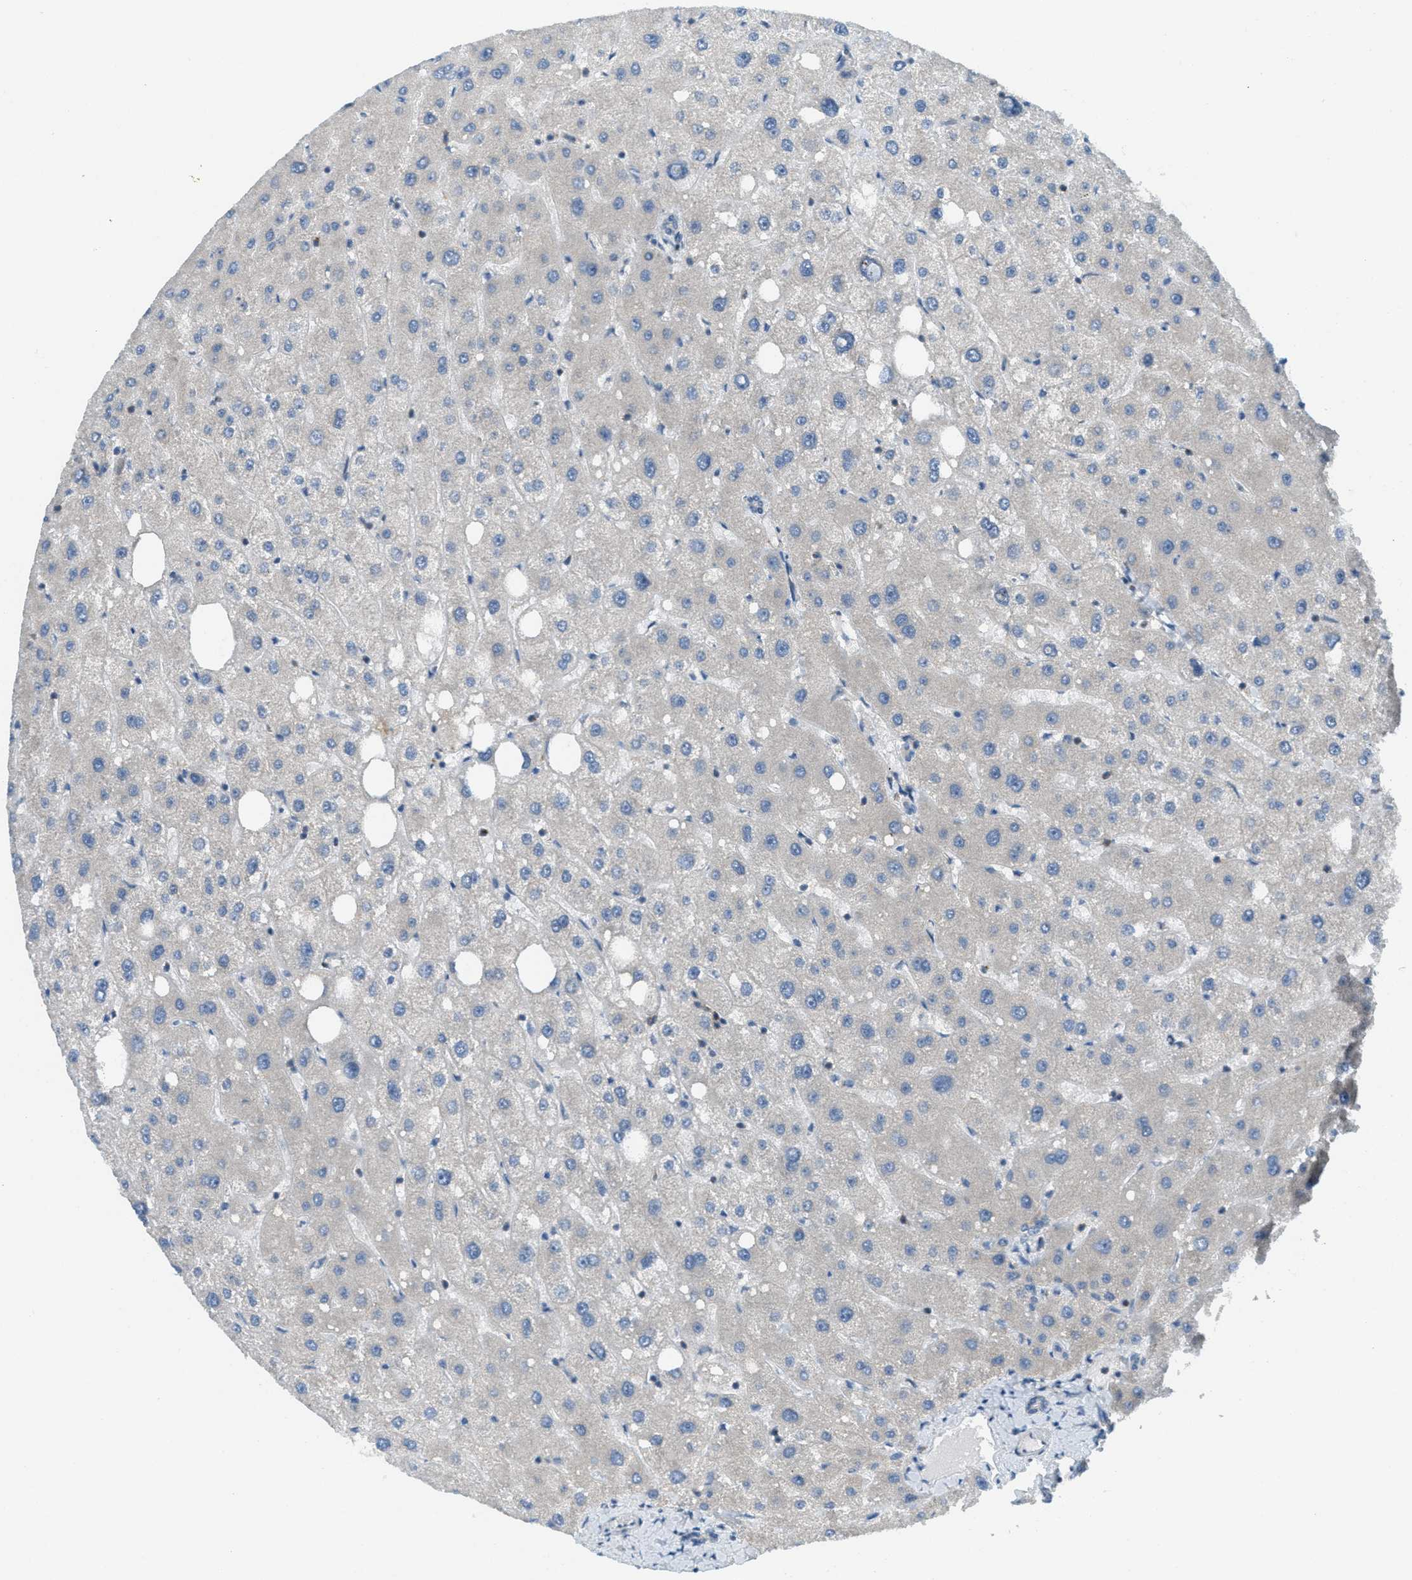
{"staining": {"intensity": "negative", "quantity": "none", "location": "none"}, "tissue": "liver", "cell_type": "Cholangiocytes", "image_type": "normal", "snomed": [{"axis": "morphology", "description": "Normal tissue, NOS"}, {"axis": "topography", "description": "Liver"}], "caption": "The immunohistochemistry (IHC) image has no significant staining in cholangiocytes of liver. Nuclei are stained in blue.", "gene": "JCAD", "patient": {"sex": "male", "age": 73}}